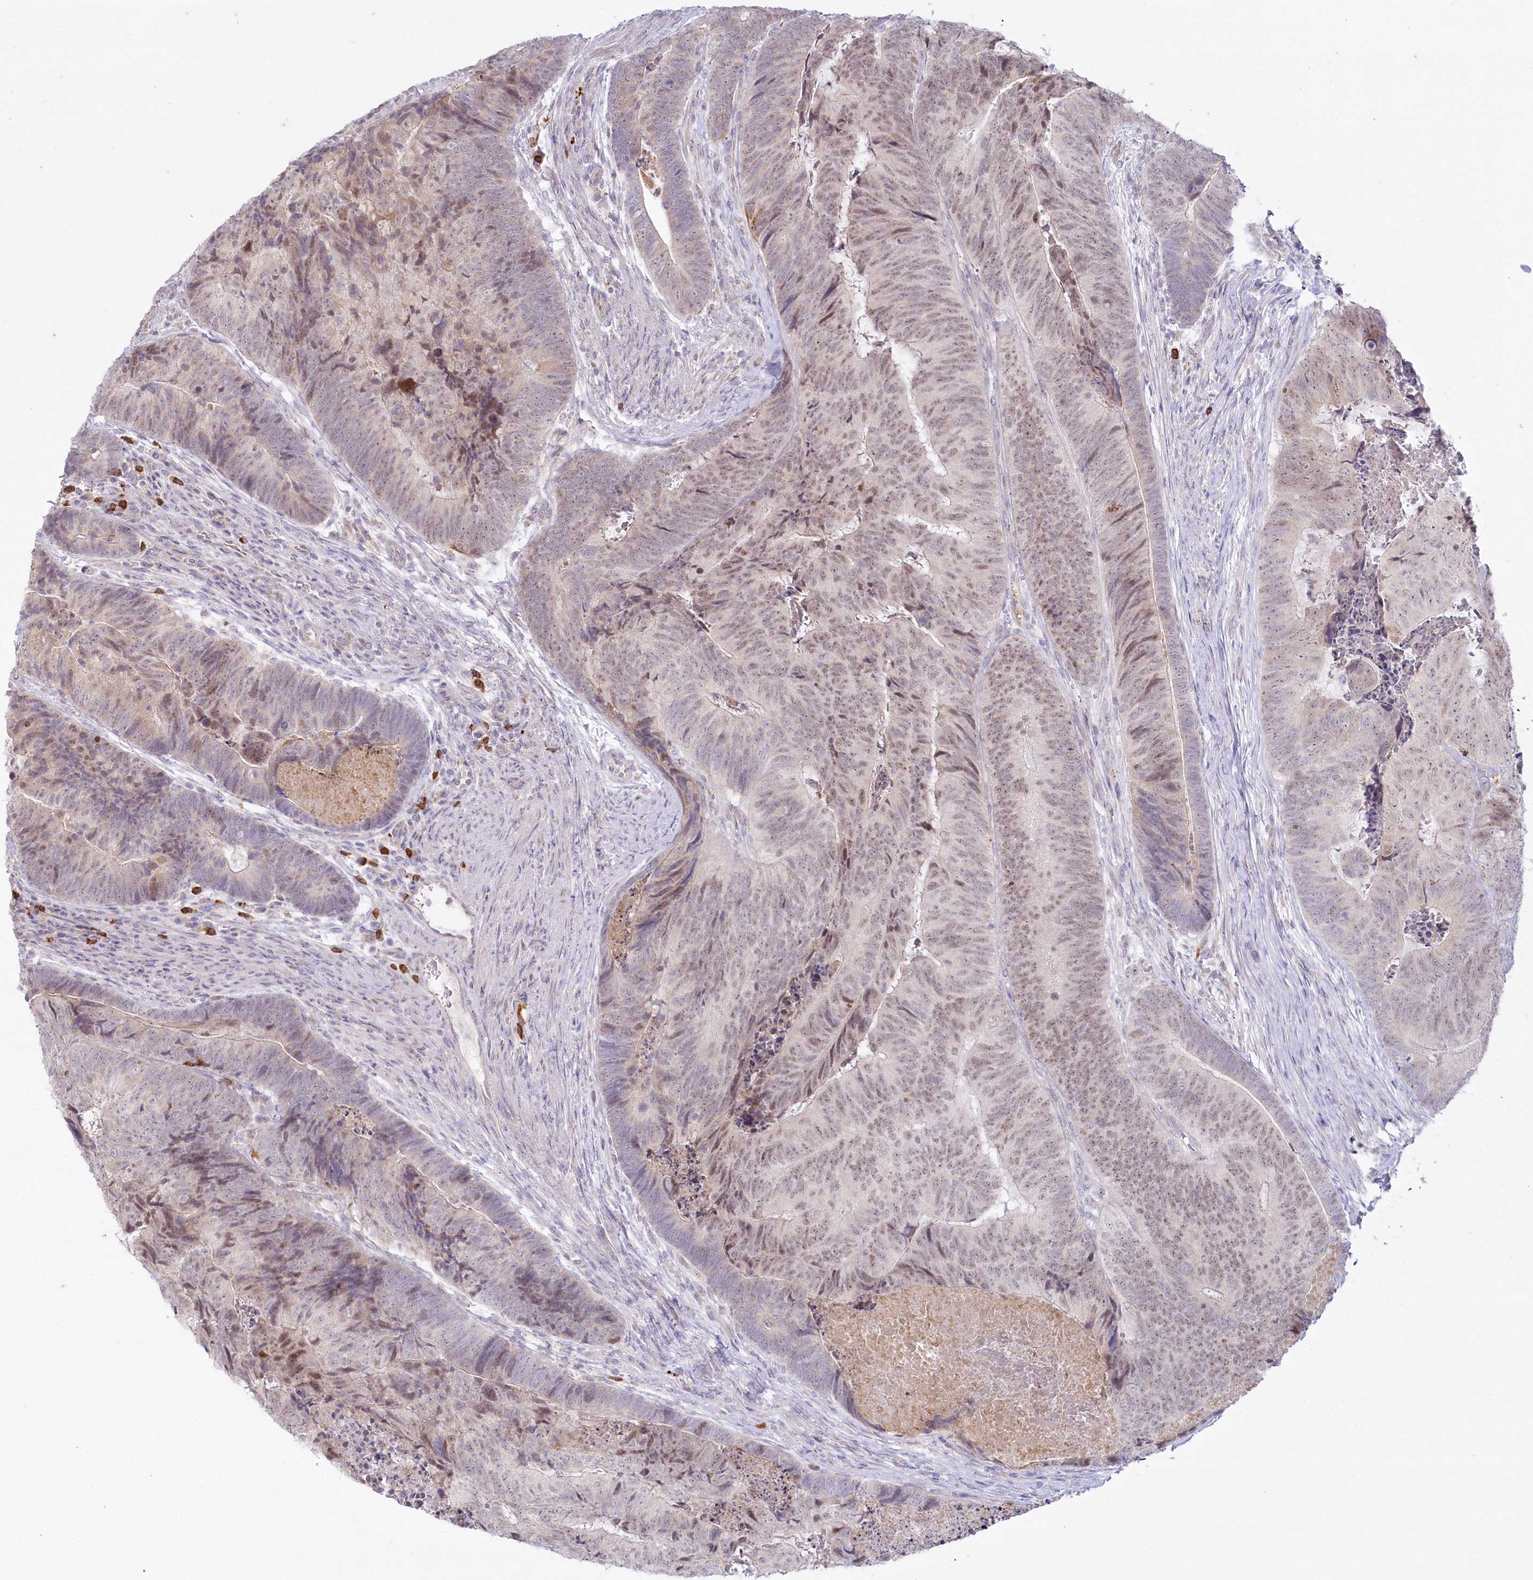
{"staining": {"intensity": "weak", "quantity": ">75%", "location": "nuclear"}, "tissue": "colorectal cancer", "cell_type": "Tumor cells", "image_type": "cancer", "snomed": [{"axis": "morphology", "description": "Adenocarcinoma, NOS"}, {"axis": "topography", "description": "Colon"}], "caption": "This histopathology image displays immunohistochemistry staining of adenocarcinoma (colorectal), with low weak nuclear staining in approximately >75% of tumor cells.", "gene": "ABITRAM", "patient": {"sex": "female", "age": 67}}